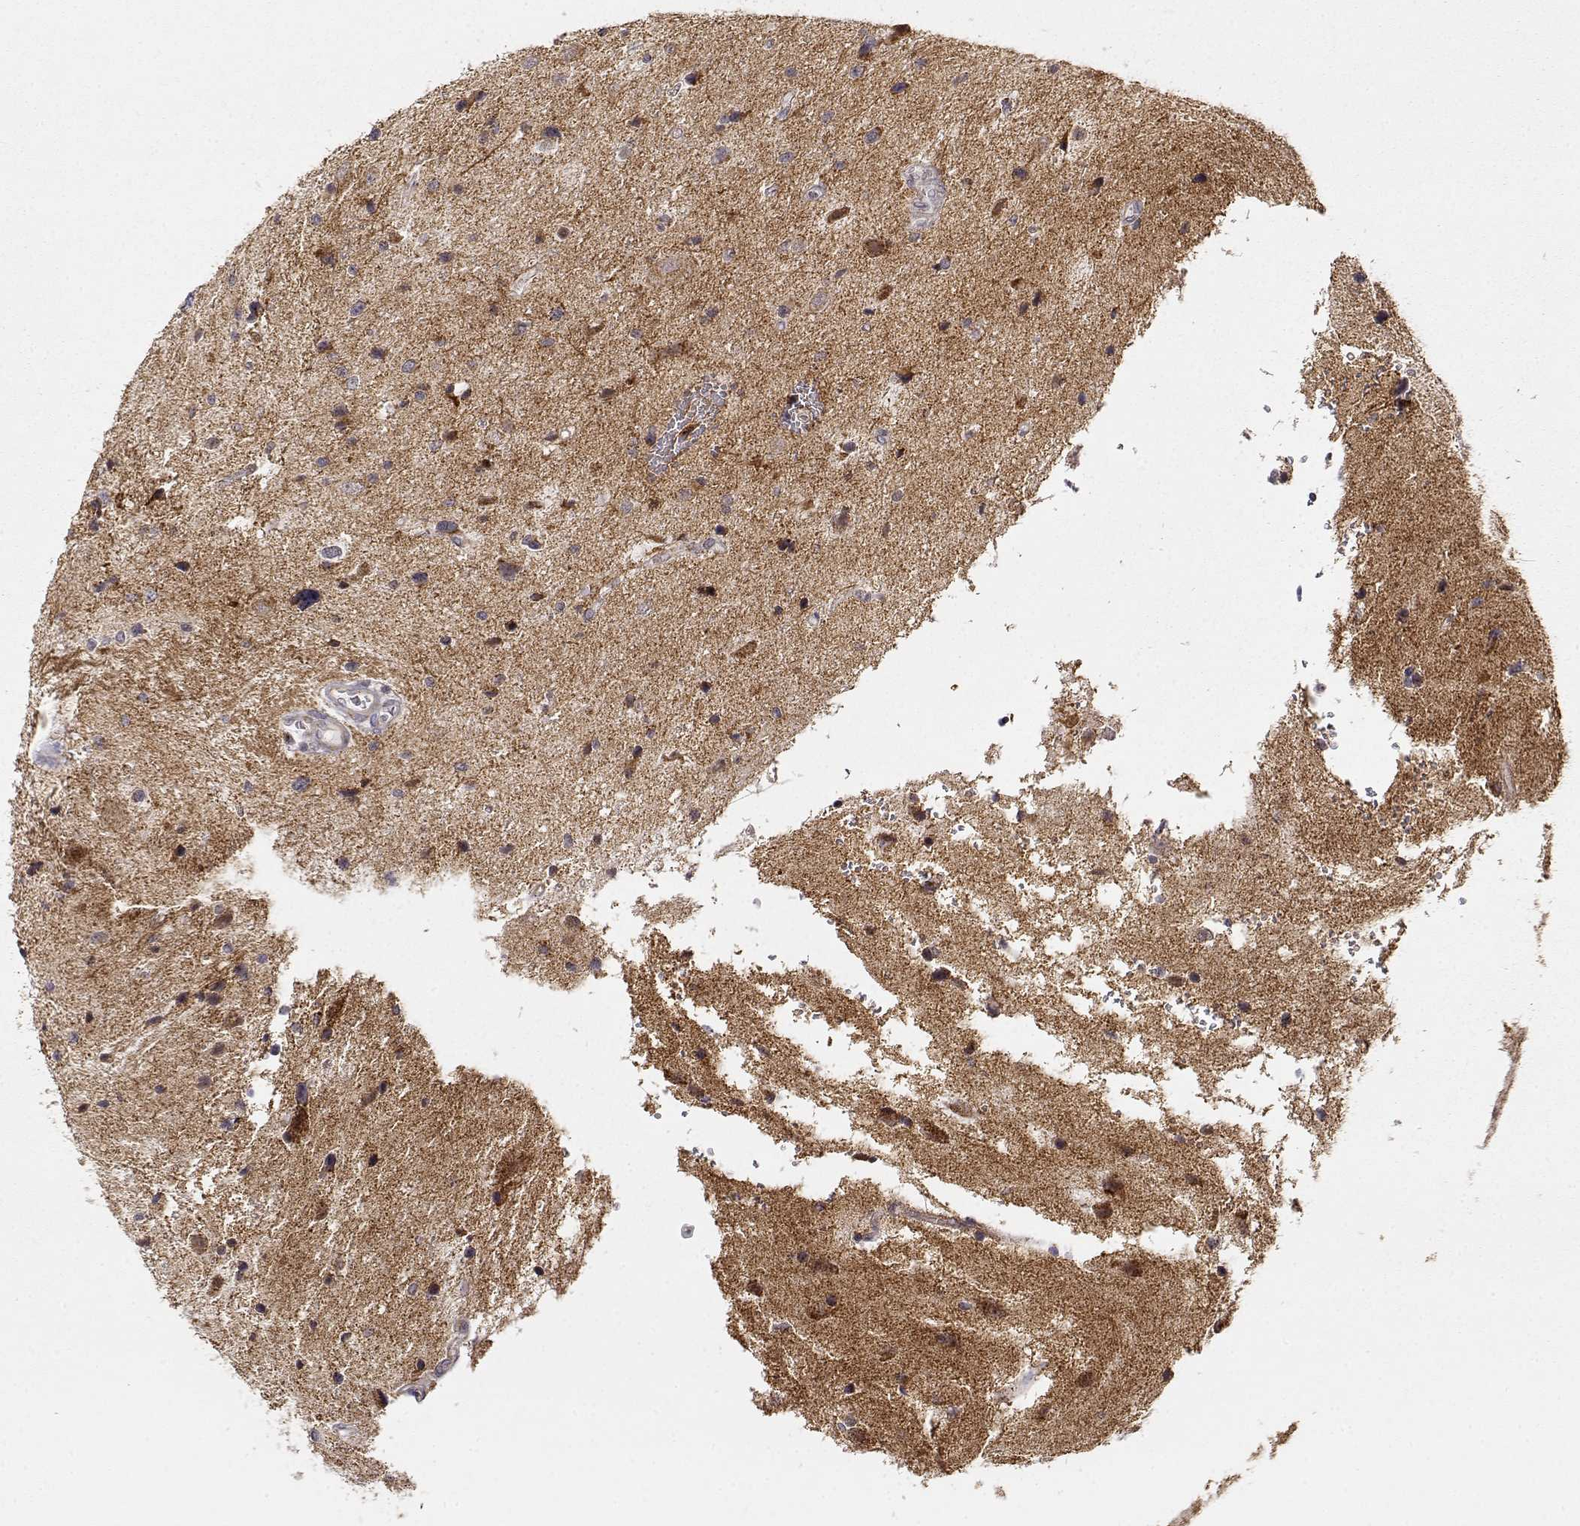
{"staining": {"intensity": "moderate", "quantity": ">75%", "location": "cytoplasmic/membranous"}, "tissue": "glioma", "cell_type": "Tumor cells", "image_type": "cancer", "snomed": [{"axis": "morphology", "description": "Glioma, malignant, Low grade"}, {"axis": "topography", "description": "Brain"}], "caption": "Malignant glioma (low-grade) tissue exhibits moderate cytoplasmic/membranous staining in about >75% of tumor cells, visualized by immunohistochemistry.", "gene": "EXOG", "patient": {"sex": "female", "age": 32}}